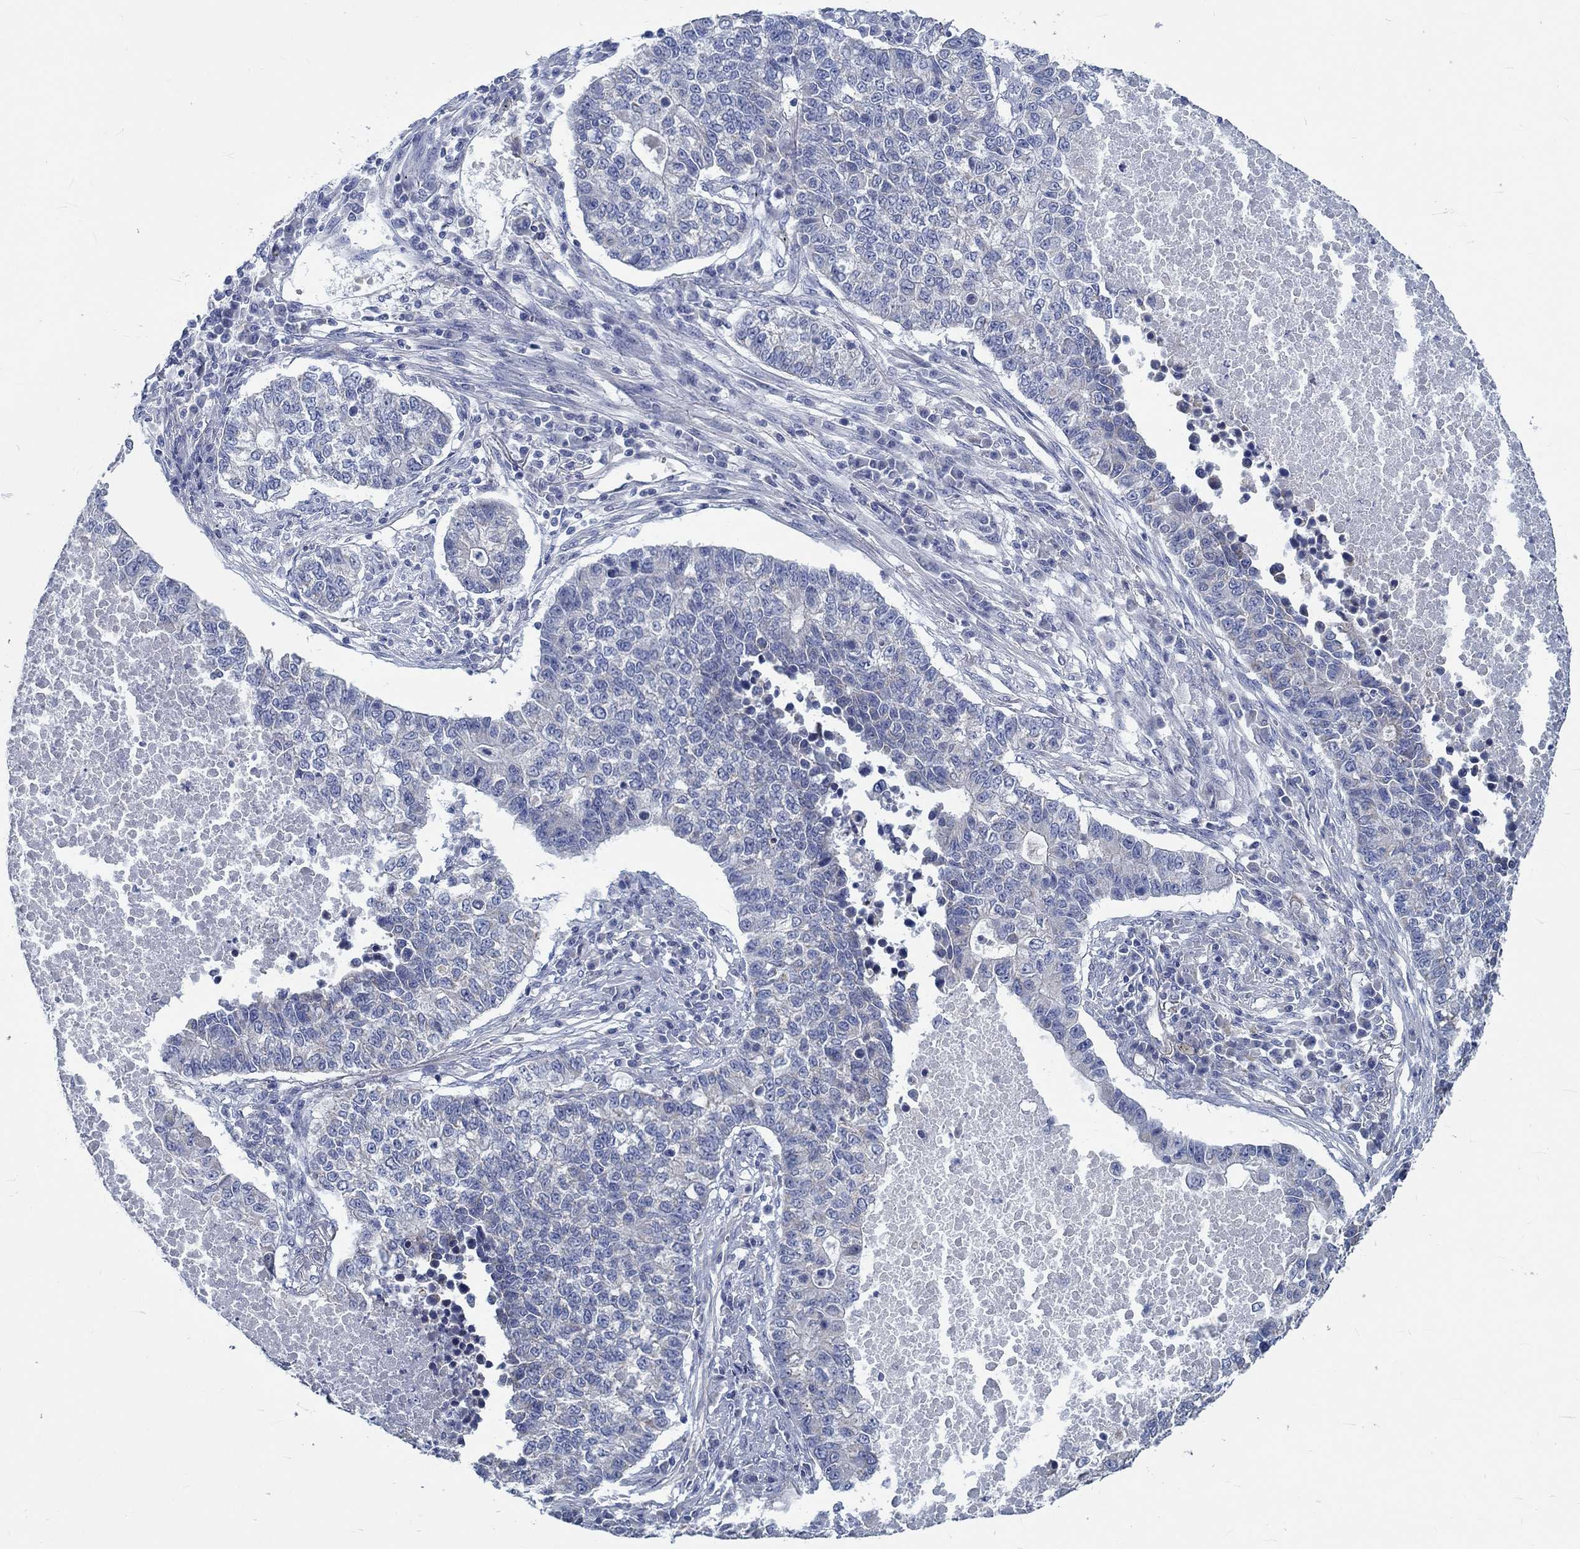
{"staining": {"intensity": "negative", "quantity": "none", "location": "none"}, "tissue": "lung cancer", "cell_type": "Tumor cells", "image_type": "cancer", "snomed": [{"axis": "morphology", "description": "Adenocarcinoma, NOS"}, {"axis": "topography", "description": "Lung"}], "caption": "This is a image of IHC staining of lung cancer (adenocarcinoma), which shows no positivity in tumor cells.", "gene": "MYBPC1", "patient": {"sex": "male", "age": 57}}